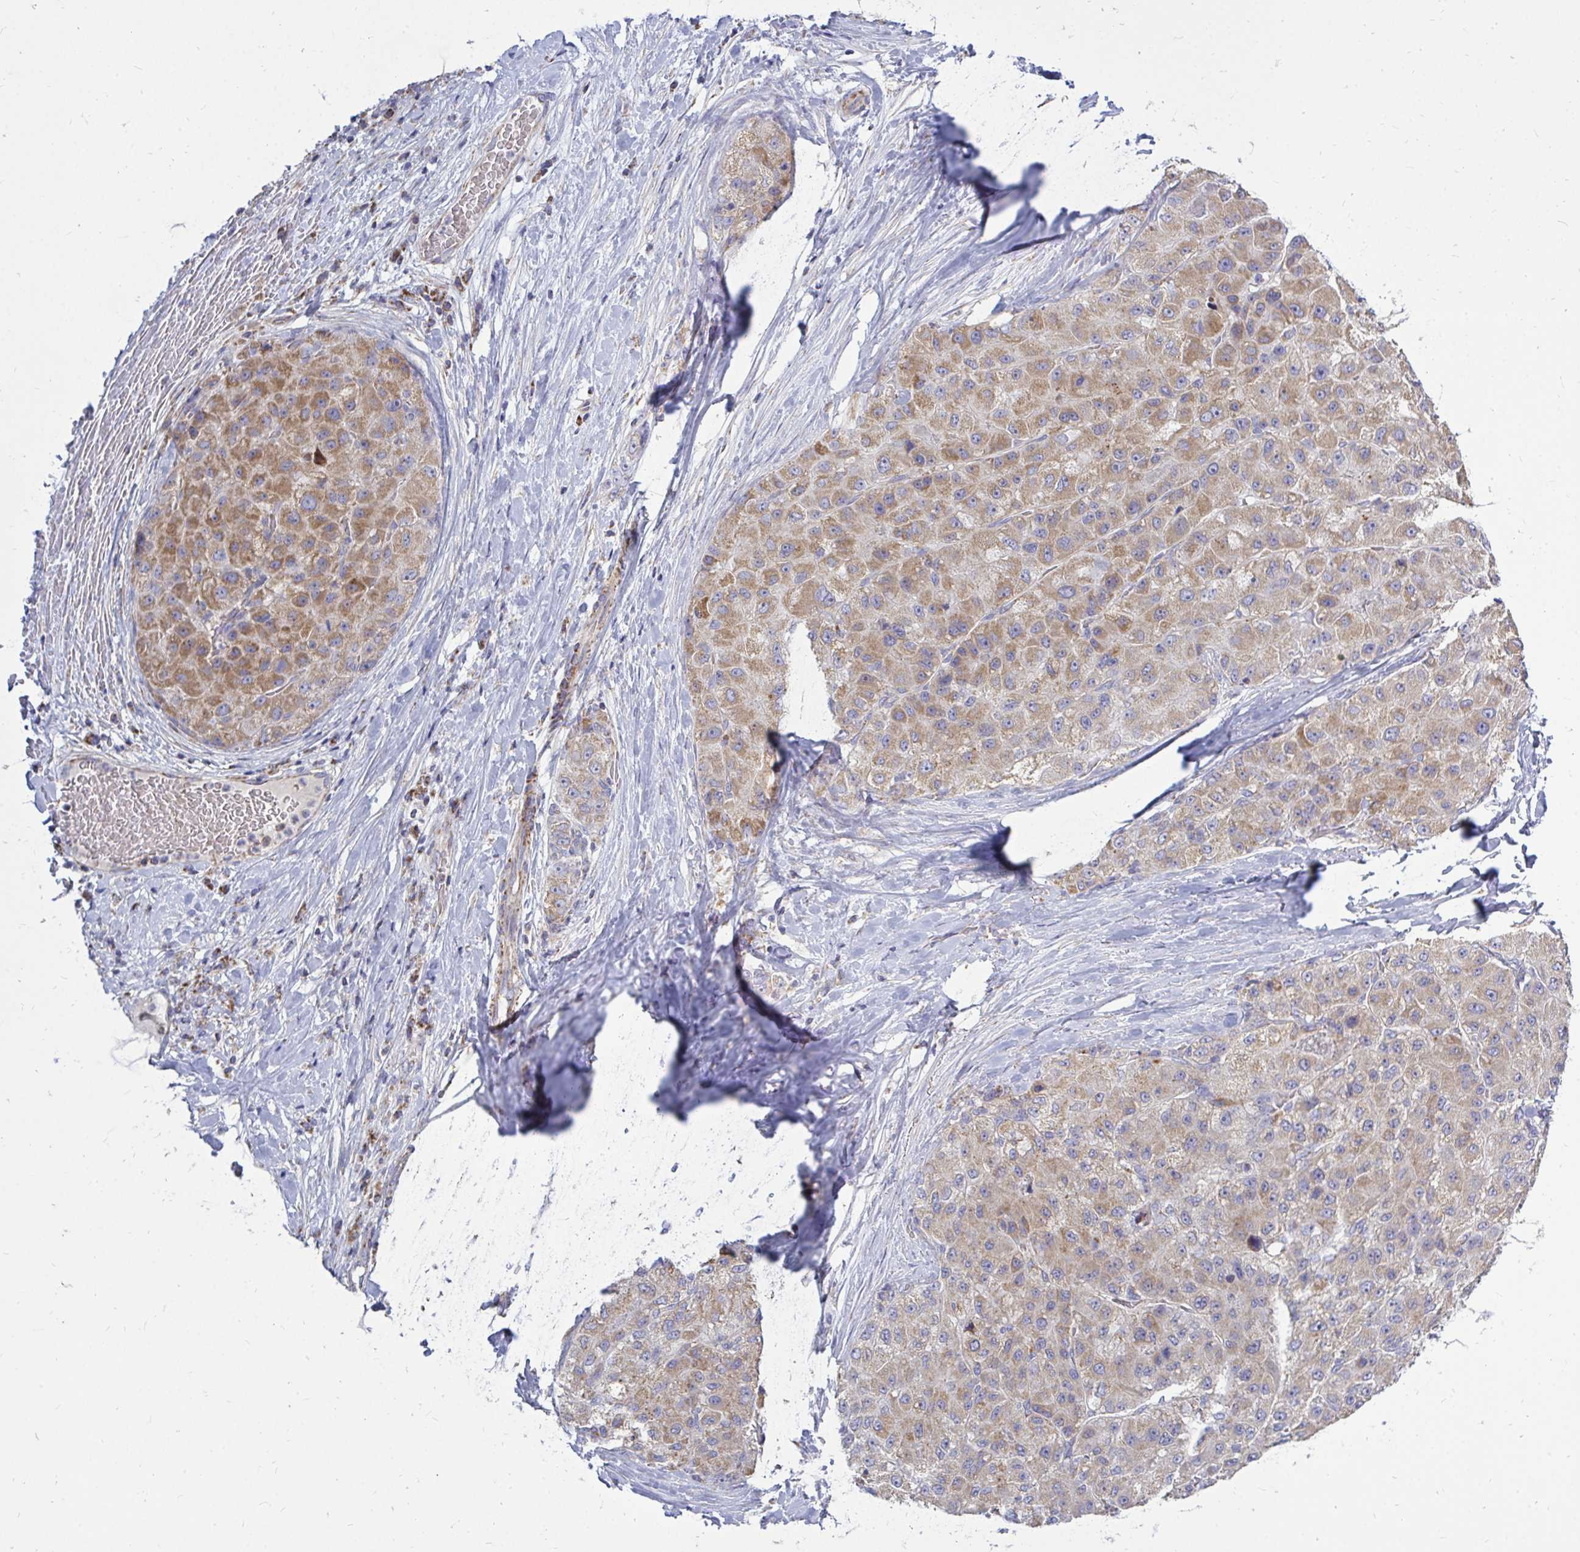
{"staining": {"intensity": "moderate", "quantity": ">75%", "location": "cytoplasmic/membranous"}, "tissue": "liver cancer", "cell_type": "Tumor cells", "image_type": "cancer", "snomed": [{"axis": "morphology", "description": "Carcinoma, Hepatocellular, NOS"}, {"axis": "topography", "description": "Liver"}], "caption": "Immunohistochemical staining of liver hepatocellular carcinoma exhibits medium levels of moderate cytoplasmic/membranous protein staining in about >75% of tumor cells.", "gene": "OR10R2", "patient": {"sex": "male", "age": 80}}